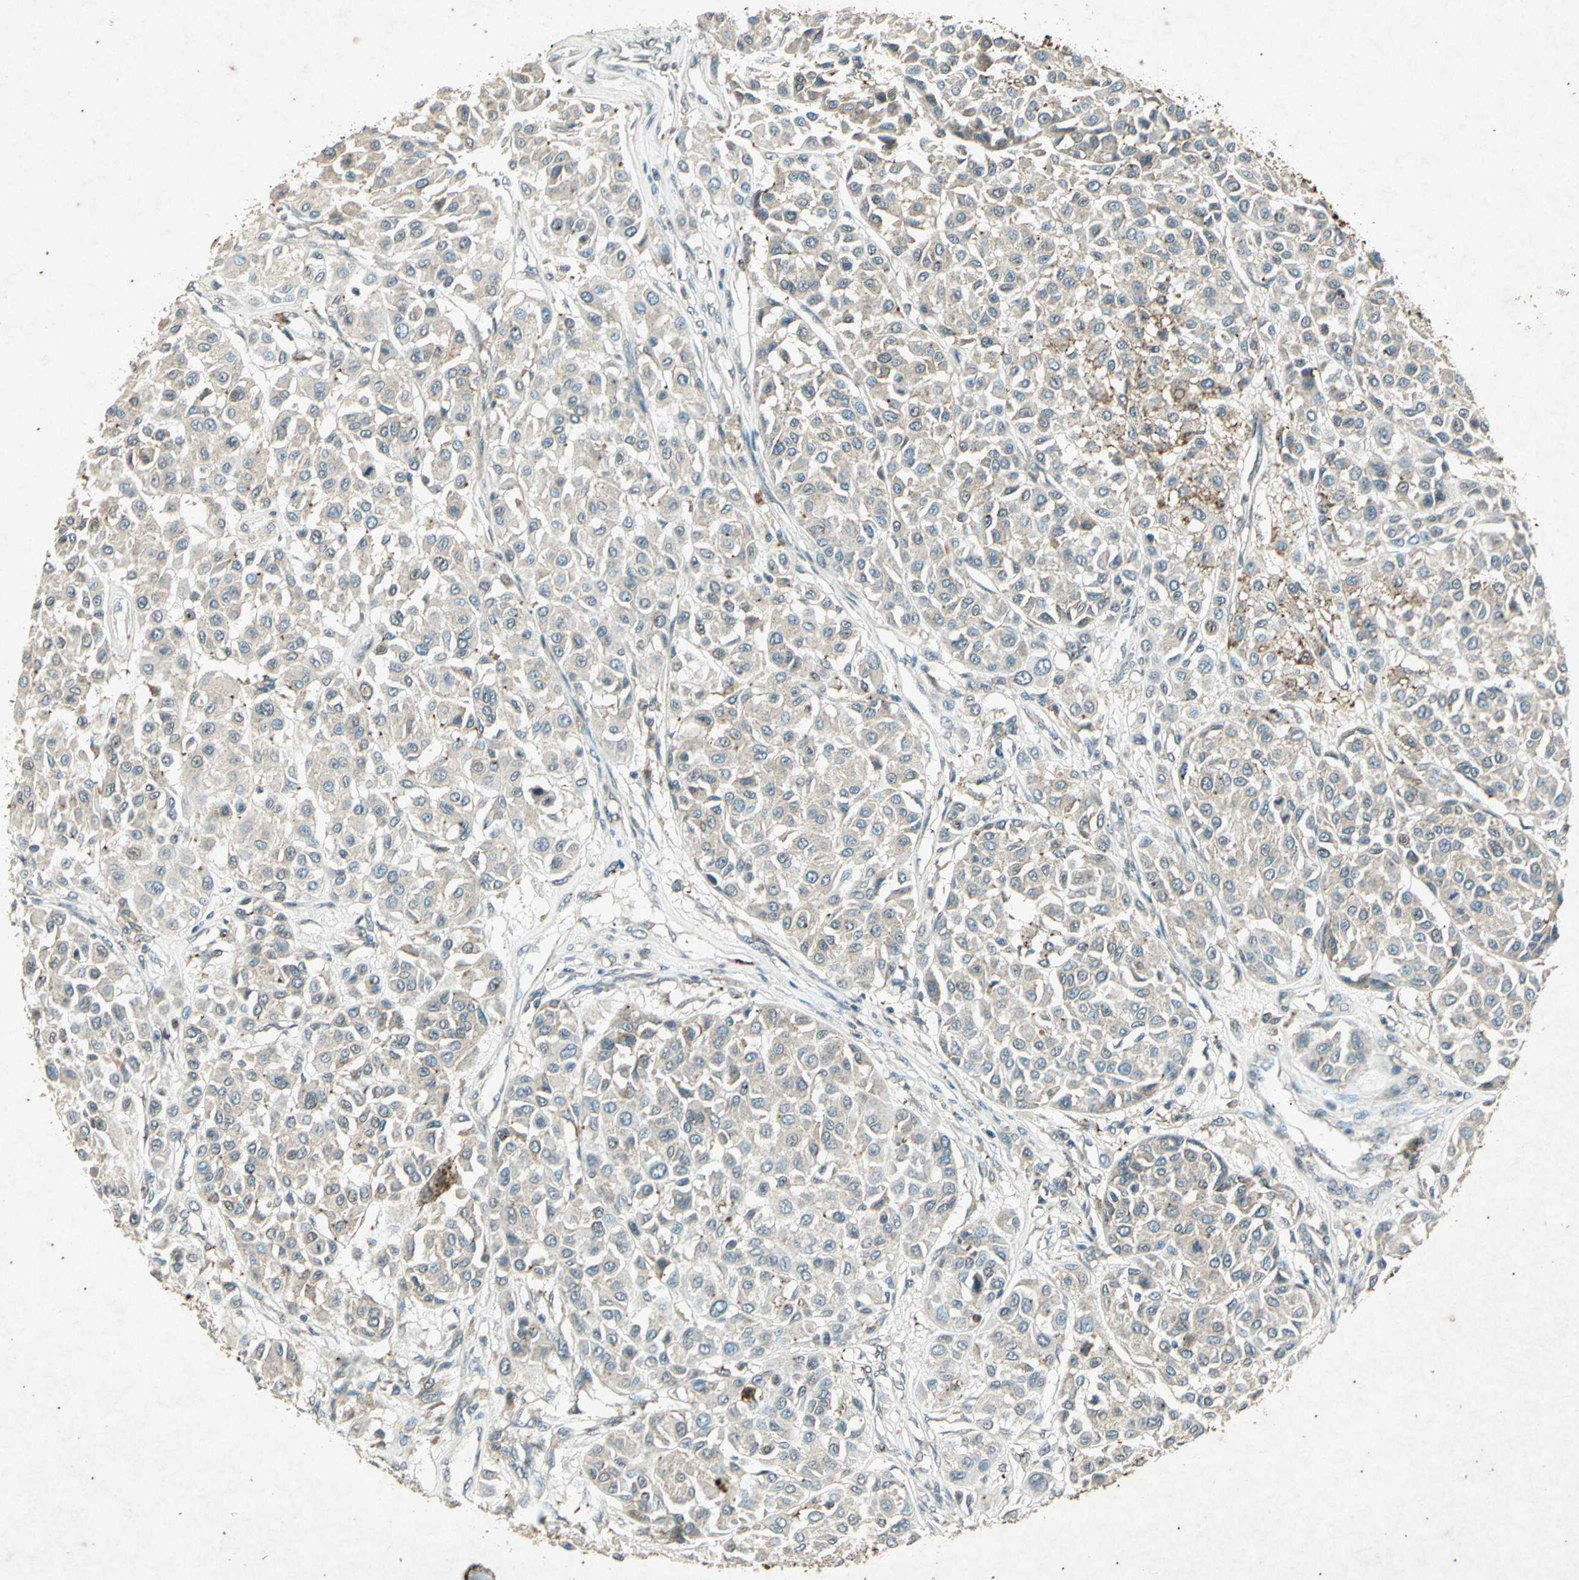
{"staining": {"intensity": "negative", "quantity": "none", "location": "none"}, "tissue": "melanoma", "cell_type": "Tumor cells", "image_type": "cancer", "snomed": [{"axis": "morphology", "description": "Malignant melanoma, Metastatic site"}, {"axis": "topography", "description": "Soft tissue"}], "caption": "The micrograph reveals no staining of tumor cells in malignant melanoma (metastatic site). The staining was performed using DAB to visualize the protein expression in brown, while the nuclei were stained in blue with hematoxylin (Magnification: 20x).", "gene": "PSEN1", "patient": {"sex": "male", "age": 41}}